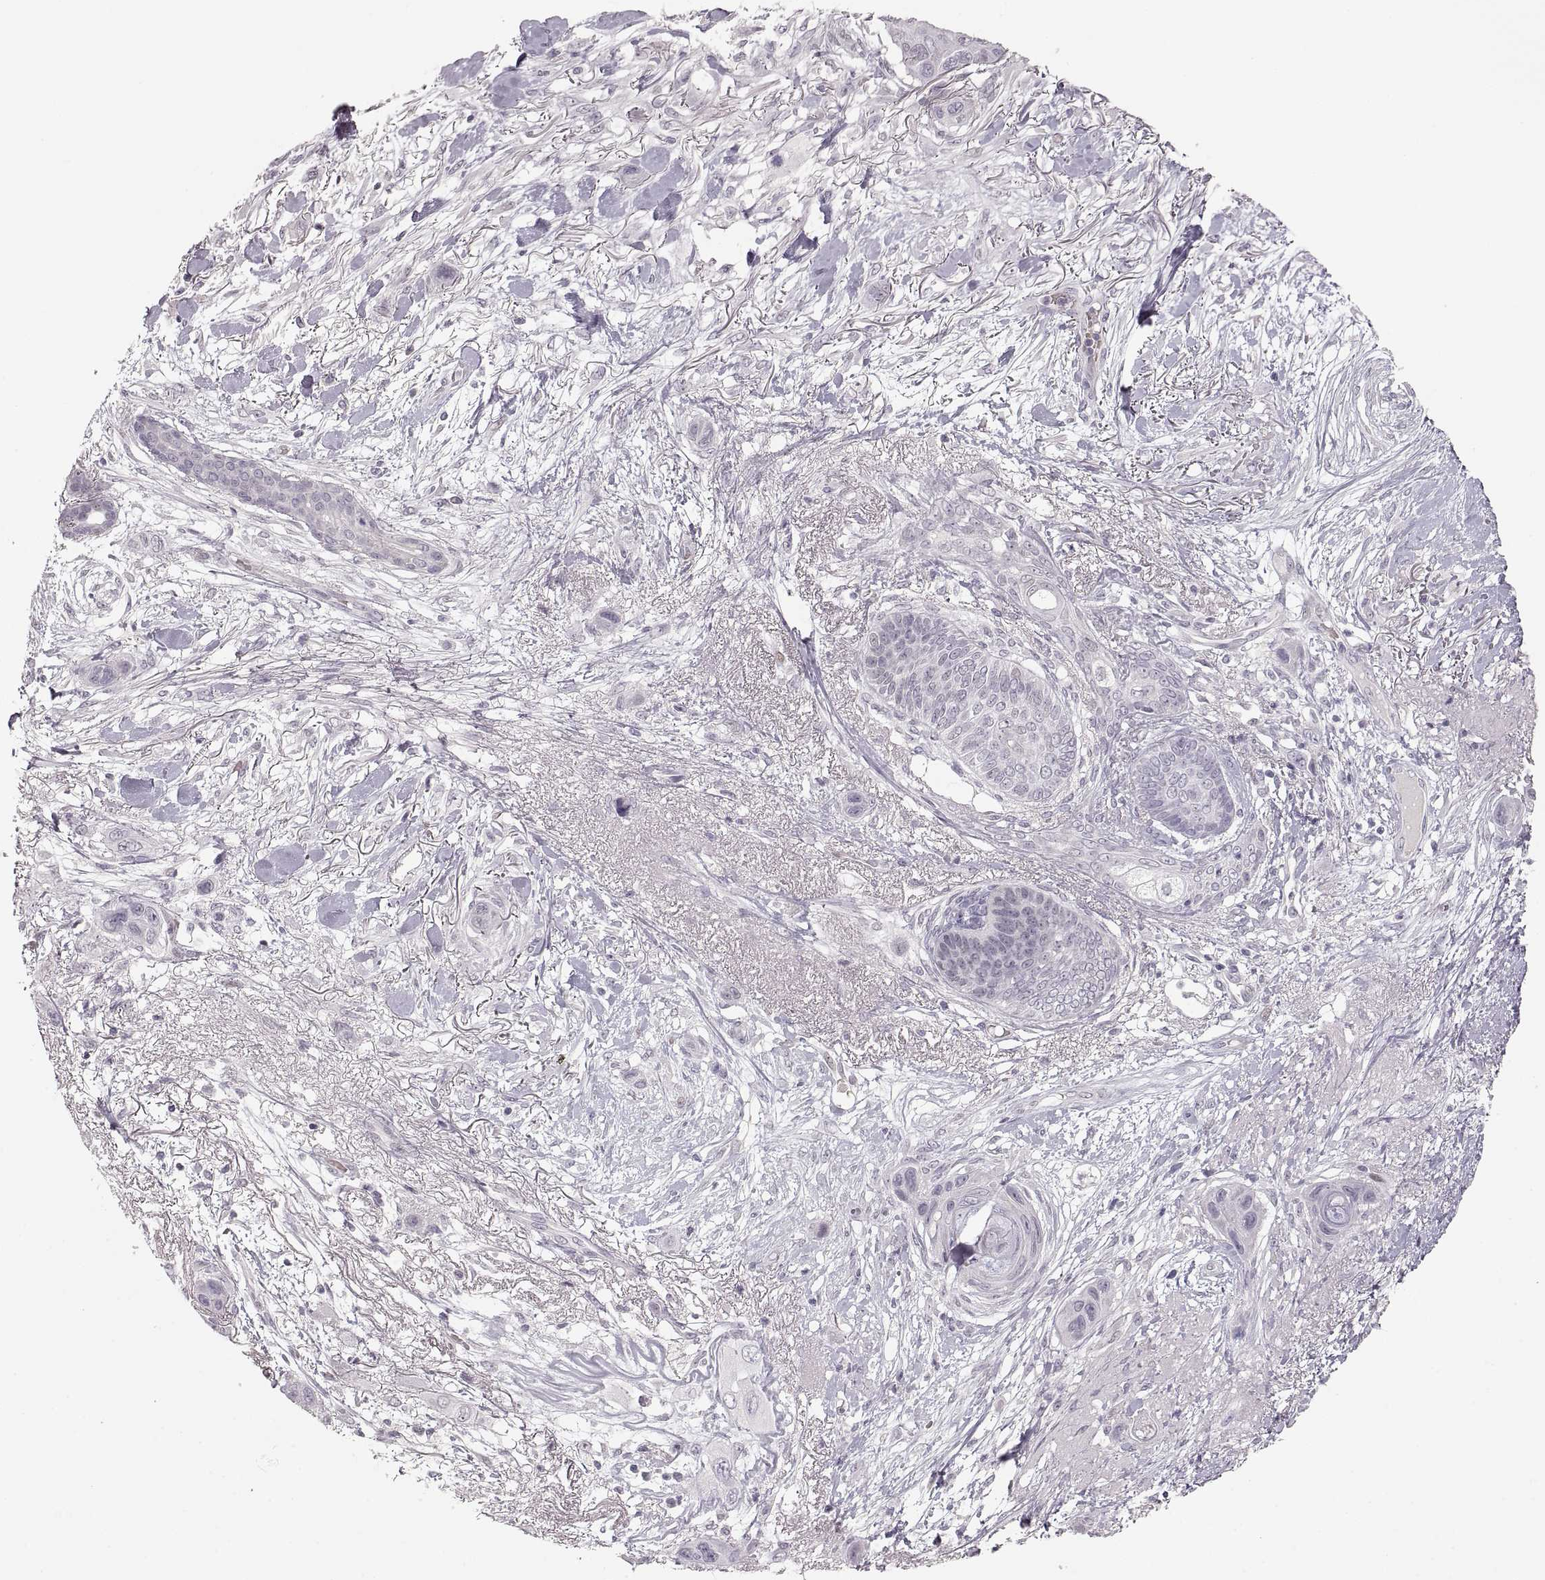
{"staining": {"intensity": "negative", "quantity": "none", "location": "none"}, "tissue": "skin cancer", "cell_type": "Tumor cells", "image_type": "cancer", "snomed": [{"axis": "morphology", "description": "Squamous cell carcinoma, NOS"}, {"axis": "topography", "description": "Skin"}], "caption": "Immunohistochemistry (IHC) of skin cancer exhibits no positivity in tumor cells.", "gene": "PCSK2", "patient": {"sex": "male", "age": 79}}